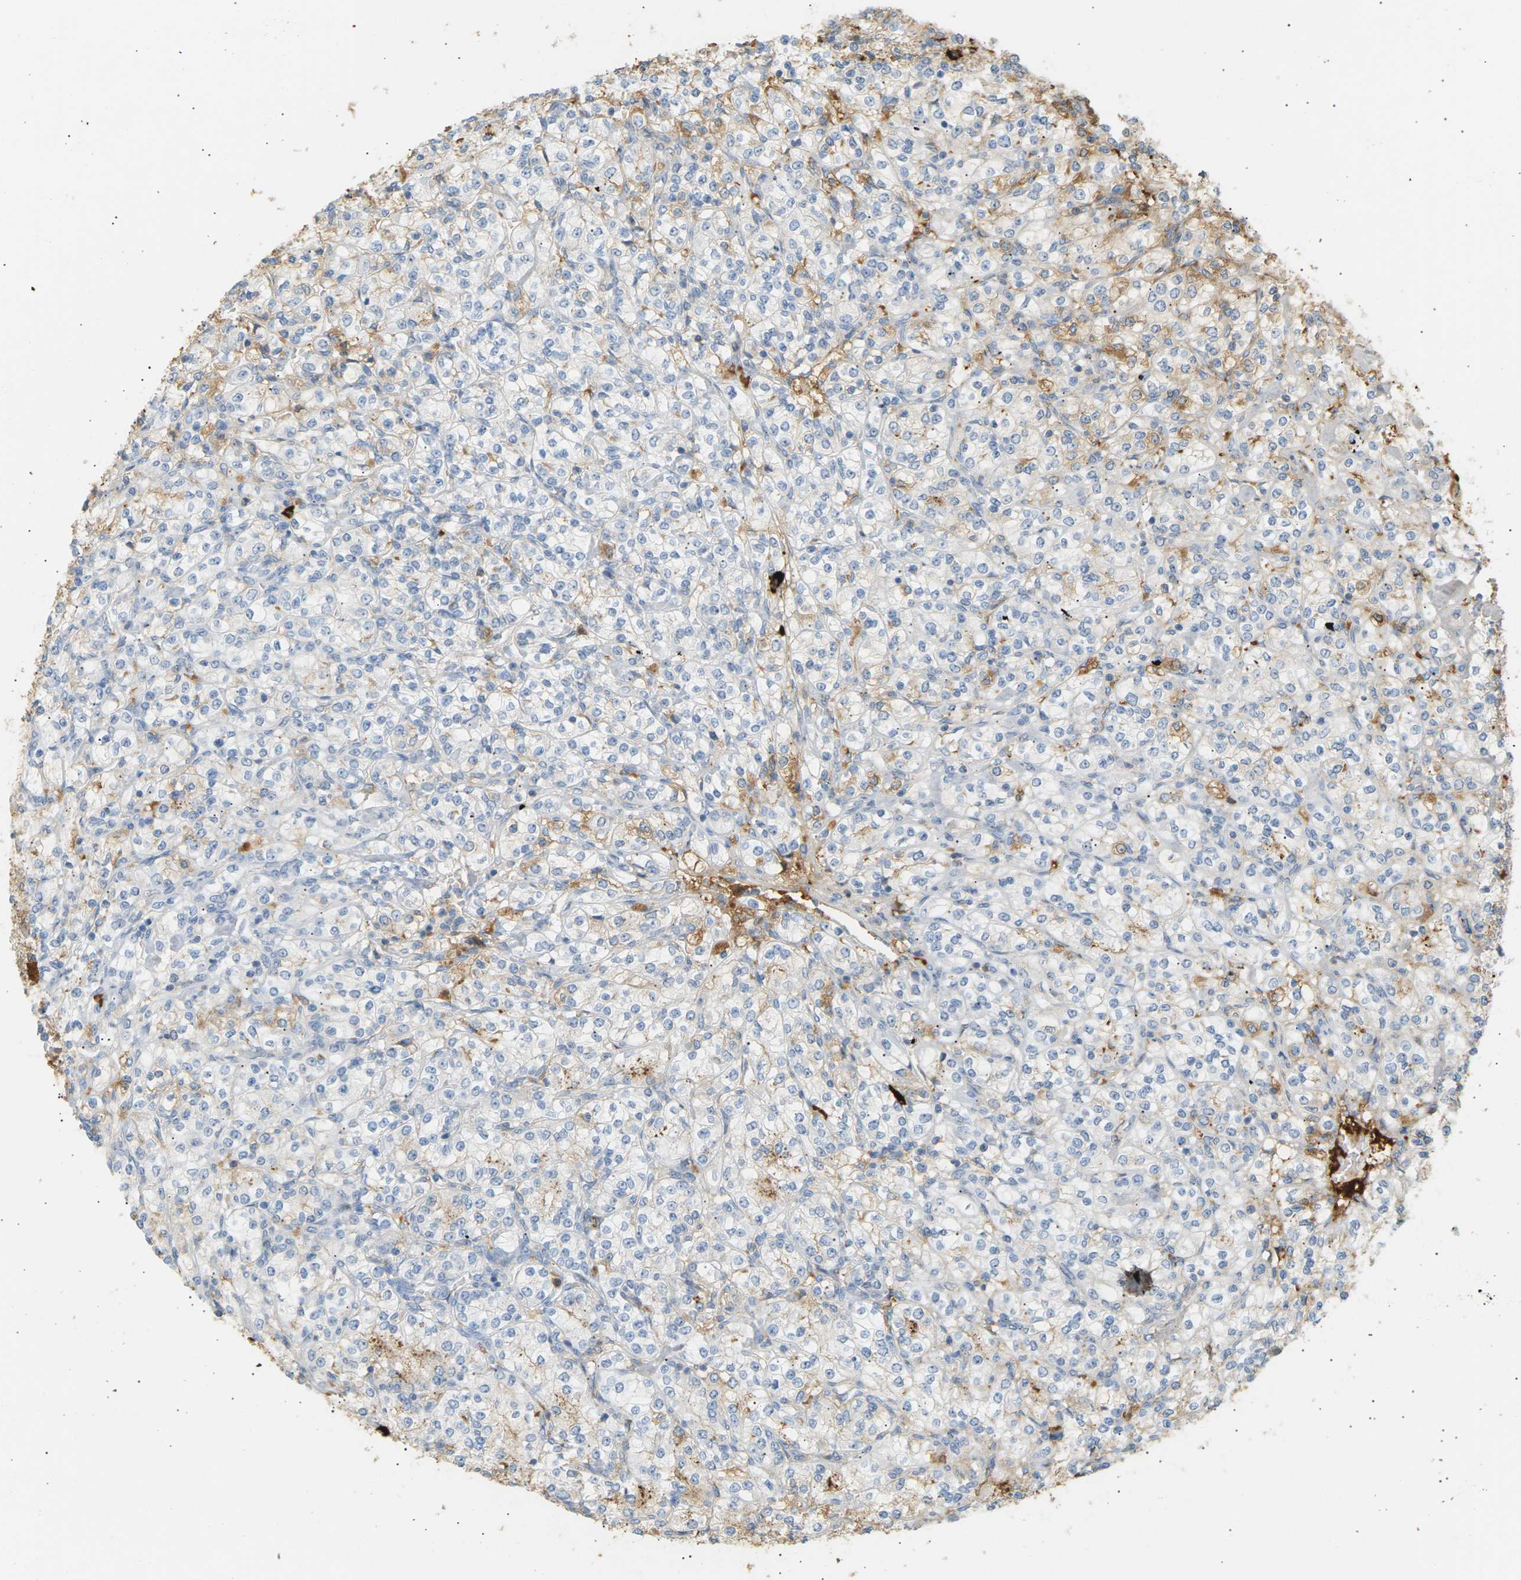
{"staining": {"intensity": "weak", "quantity": "<25%", "location": "cytoplasmic/membranous"}, "tissue": "renal cancer", "cell_type": "Tumor cells", "image_type": "cancer", "snomed": [{"axis": "morphology", "description": "Adenocarcinoma, NOS"}, {"axis": "topography", "description": "Kidney"}], "caption": "Tumor cells show no significant protein staining in renal cancer (adenocarcinoma).", "gene": "IGLC3", "patient": {"sex": "male", "age": 77}}